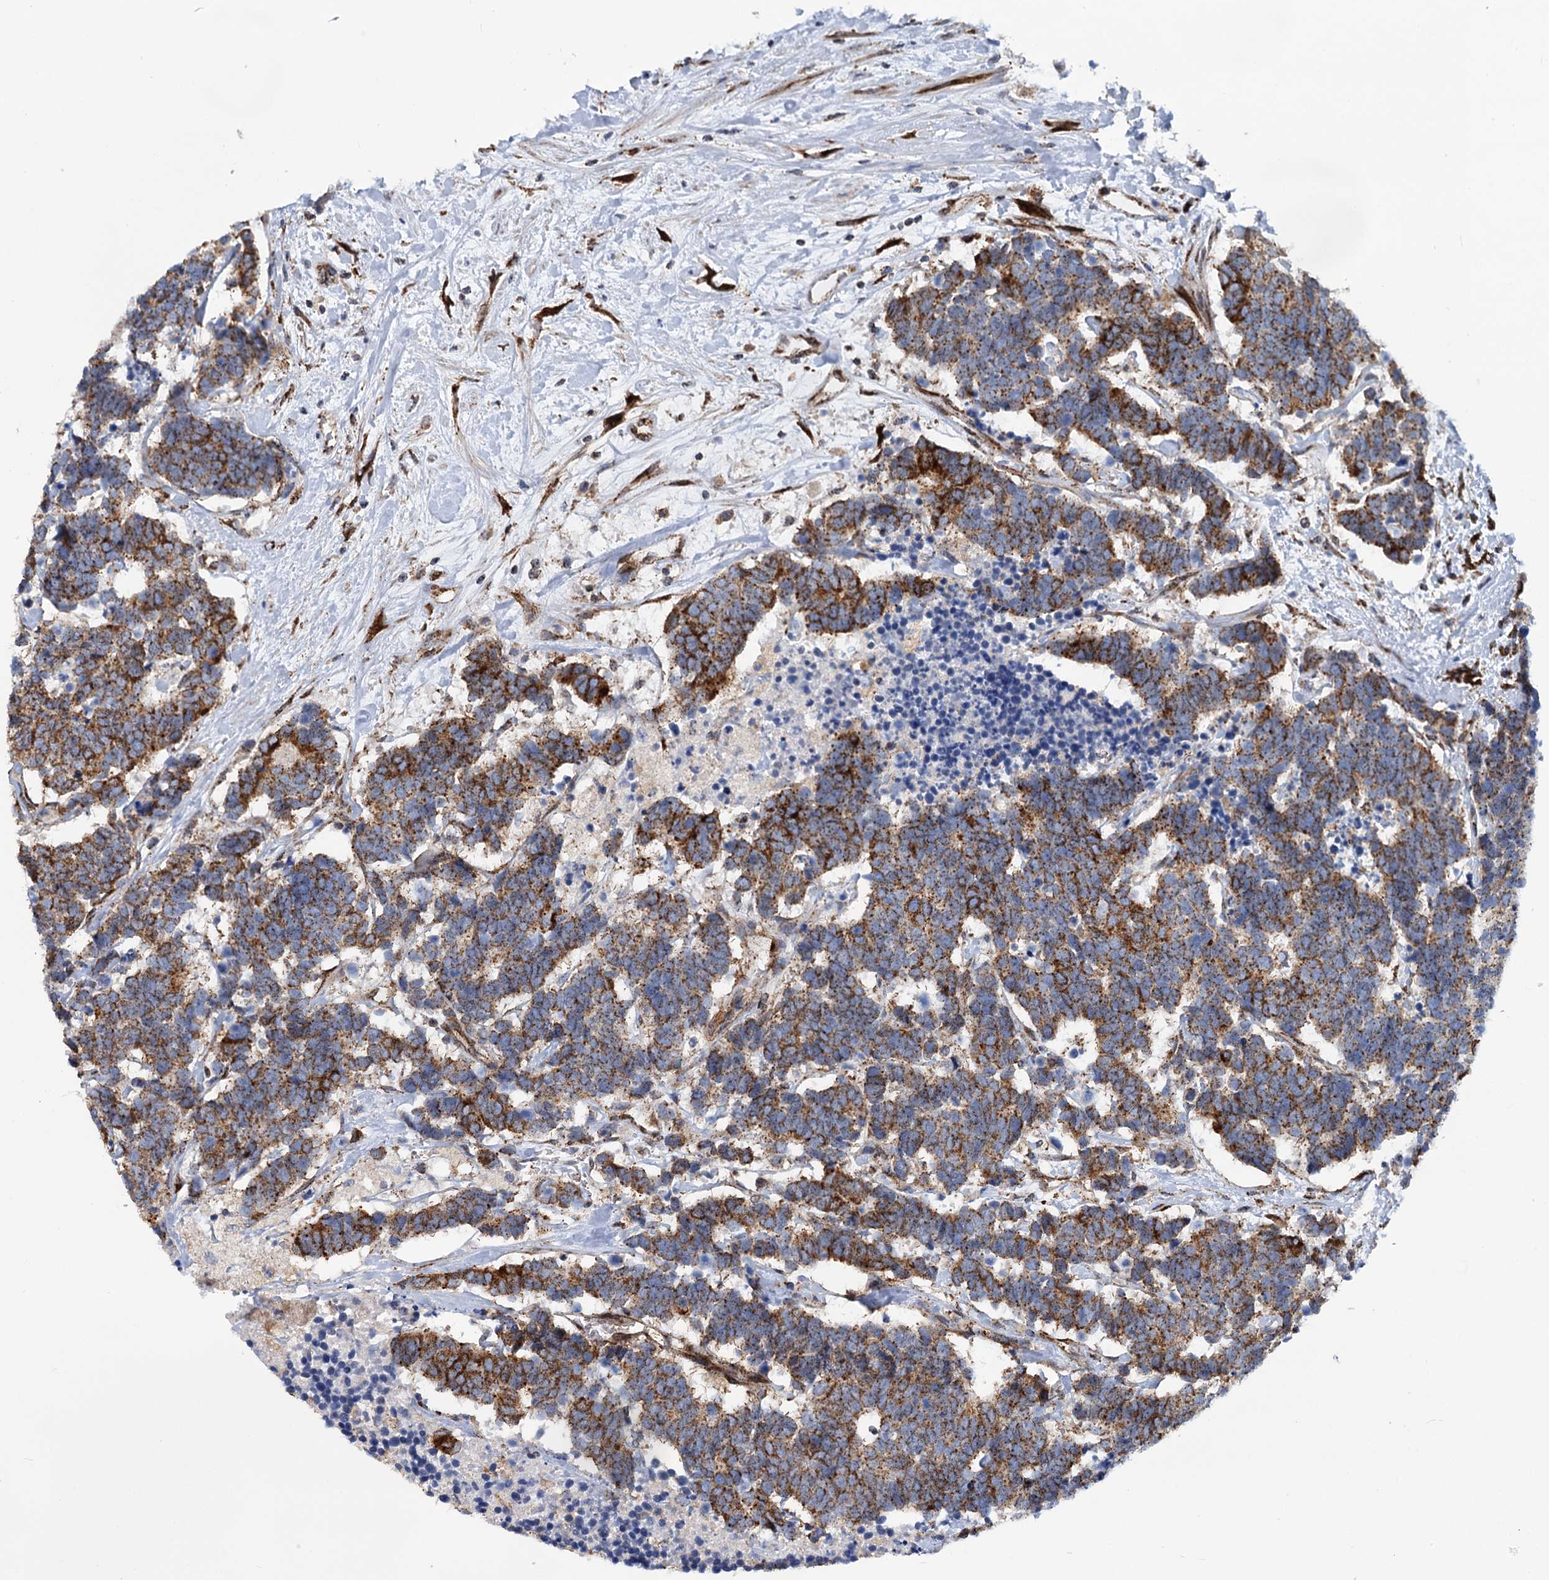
{"staining": {"intensity": "moderate", "quantity": ">75%", "location": "cytoplasmic/membranous"}, "tissue": "carcinoid", "cell_type": "Tumor cells", "image_type": "cancer", "snomed": [{"axis": "morphology", "description": "Carcinoma, NOS"}, {"axis": "morphology", "description": "Carcinoid, malignant, NOS"}, {"axis": "topography", "description": "Urinary bladder"}], "caption": "Protein analysis of carcinoid tissue exhibits moderate cytoplasmic/membranous positivity in approximately >75% of tumor cells.", "gene": "SUPT20H", "patient": {"sex": "male", "age": 57}}